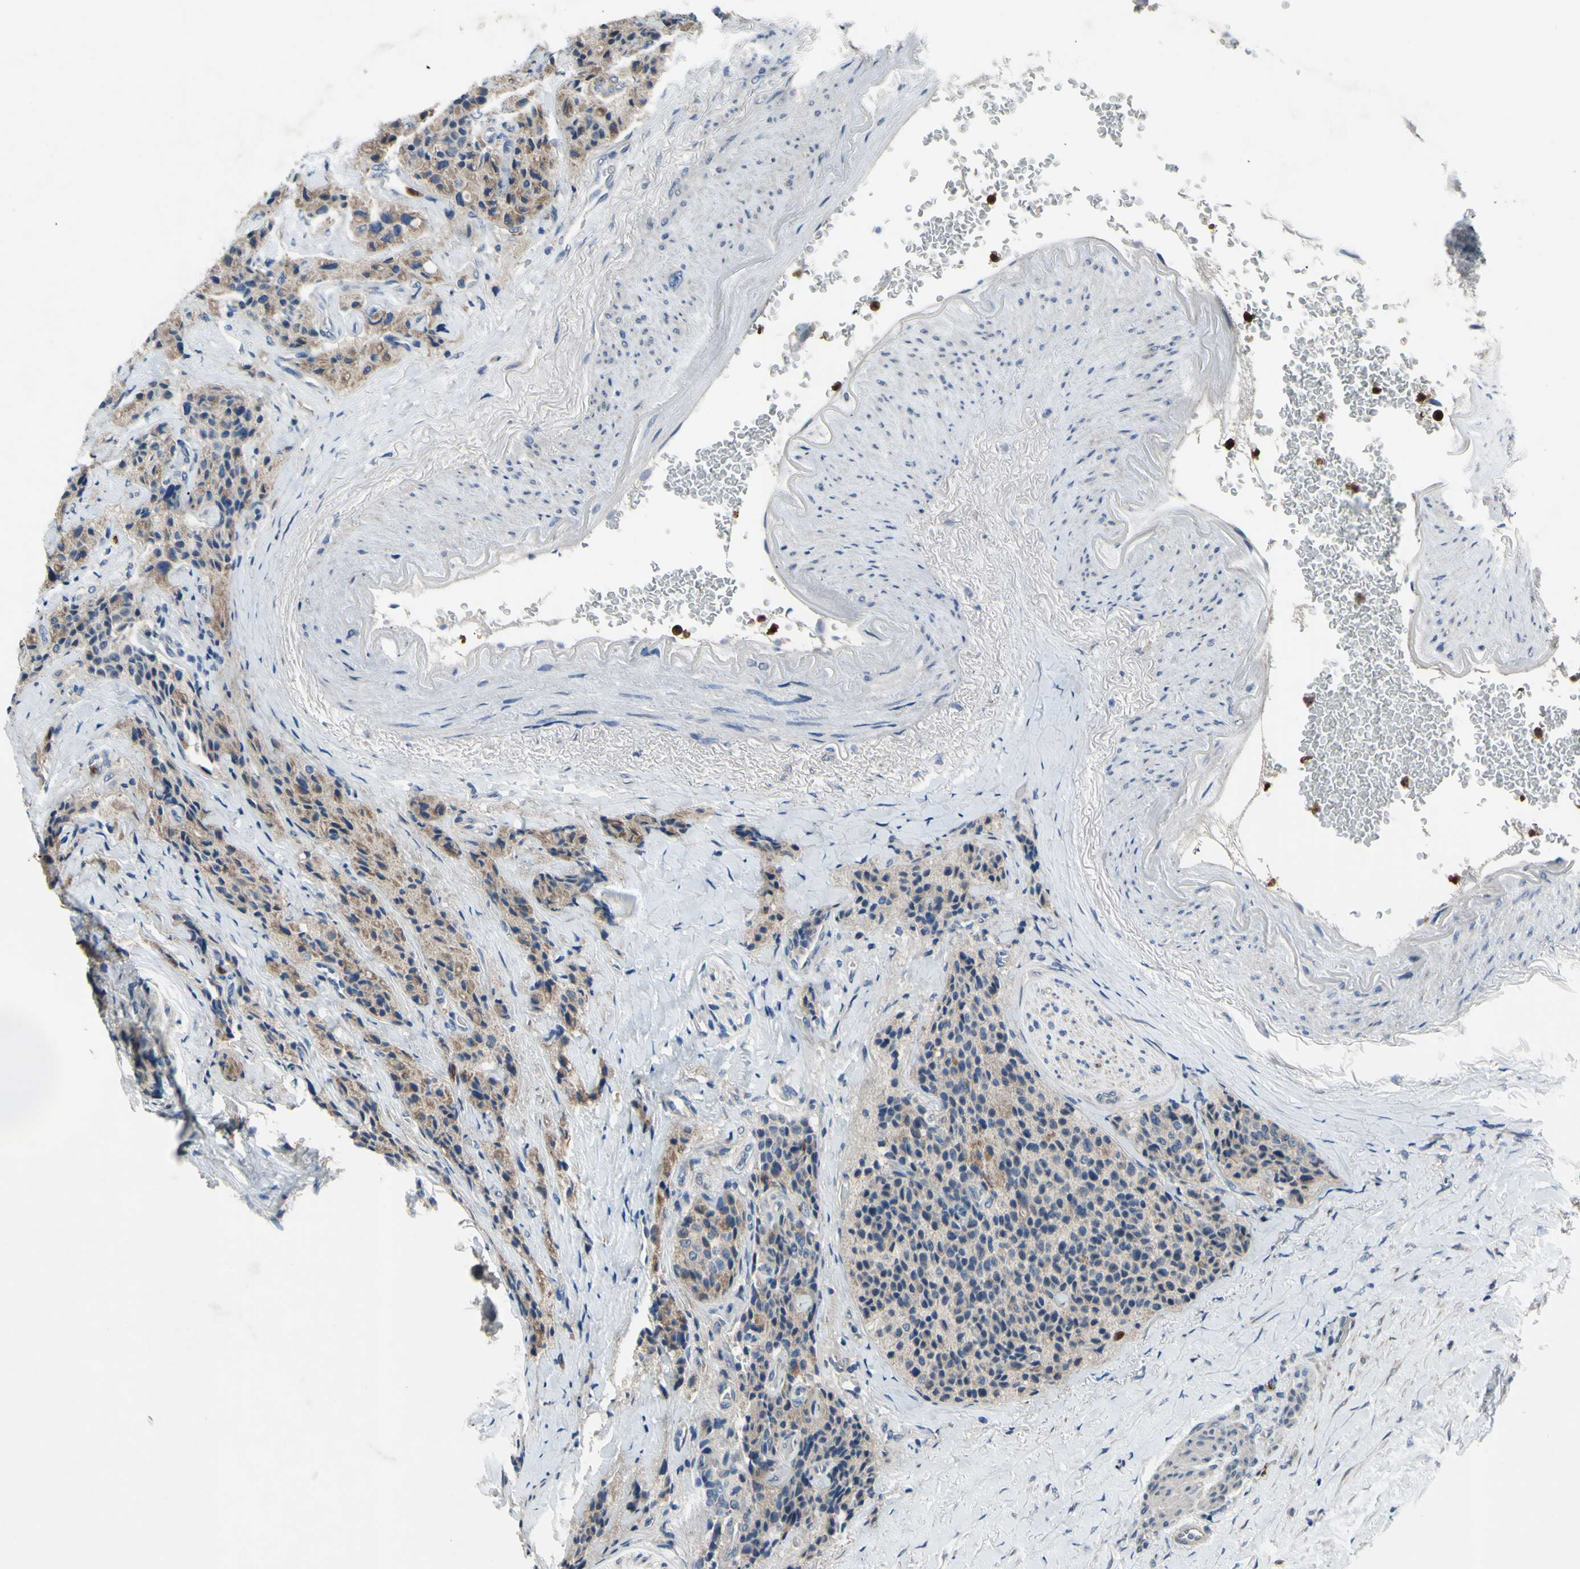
{"staining": {"intensity": "weak", "quantity": "25%-75%", "location": "cytoplasmic/membranous"}, "tissue": "carcinoid", "cell_type": "Tumor cells", "image_type": "cancer", "snomed": [{"axis": "morphology", "description": "Carcinoid, malignant, NOS"}, {"axis": "topography", "description": "Colon"}], "caption": "Immunohistochemical staining of carcinoid displays low levels of weak cytoplasmic/membranous protein staining in about 25%-75% of tumor cells.", "gene": "GRAMD2B", "patient": {"sex": "female", "age": 61}}